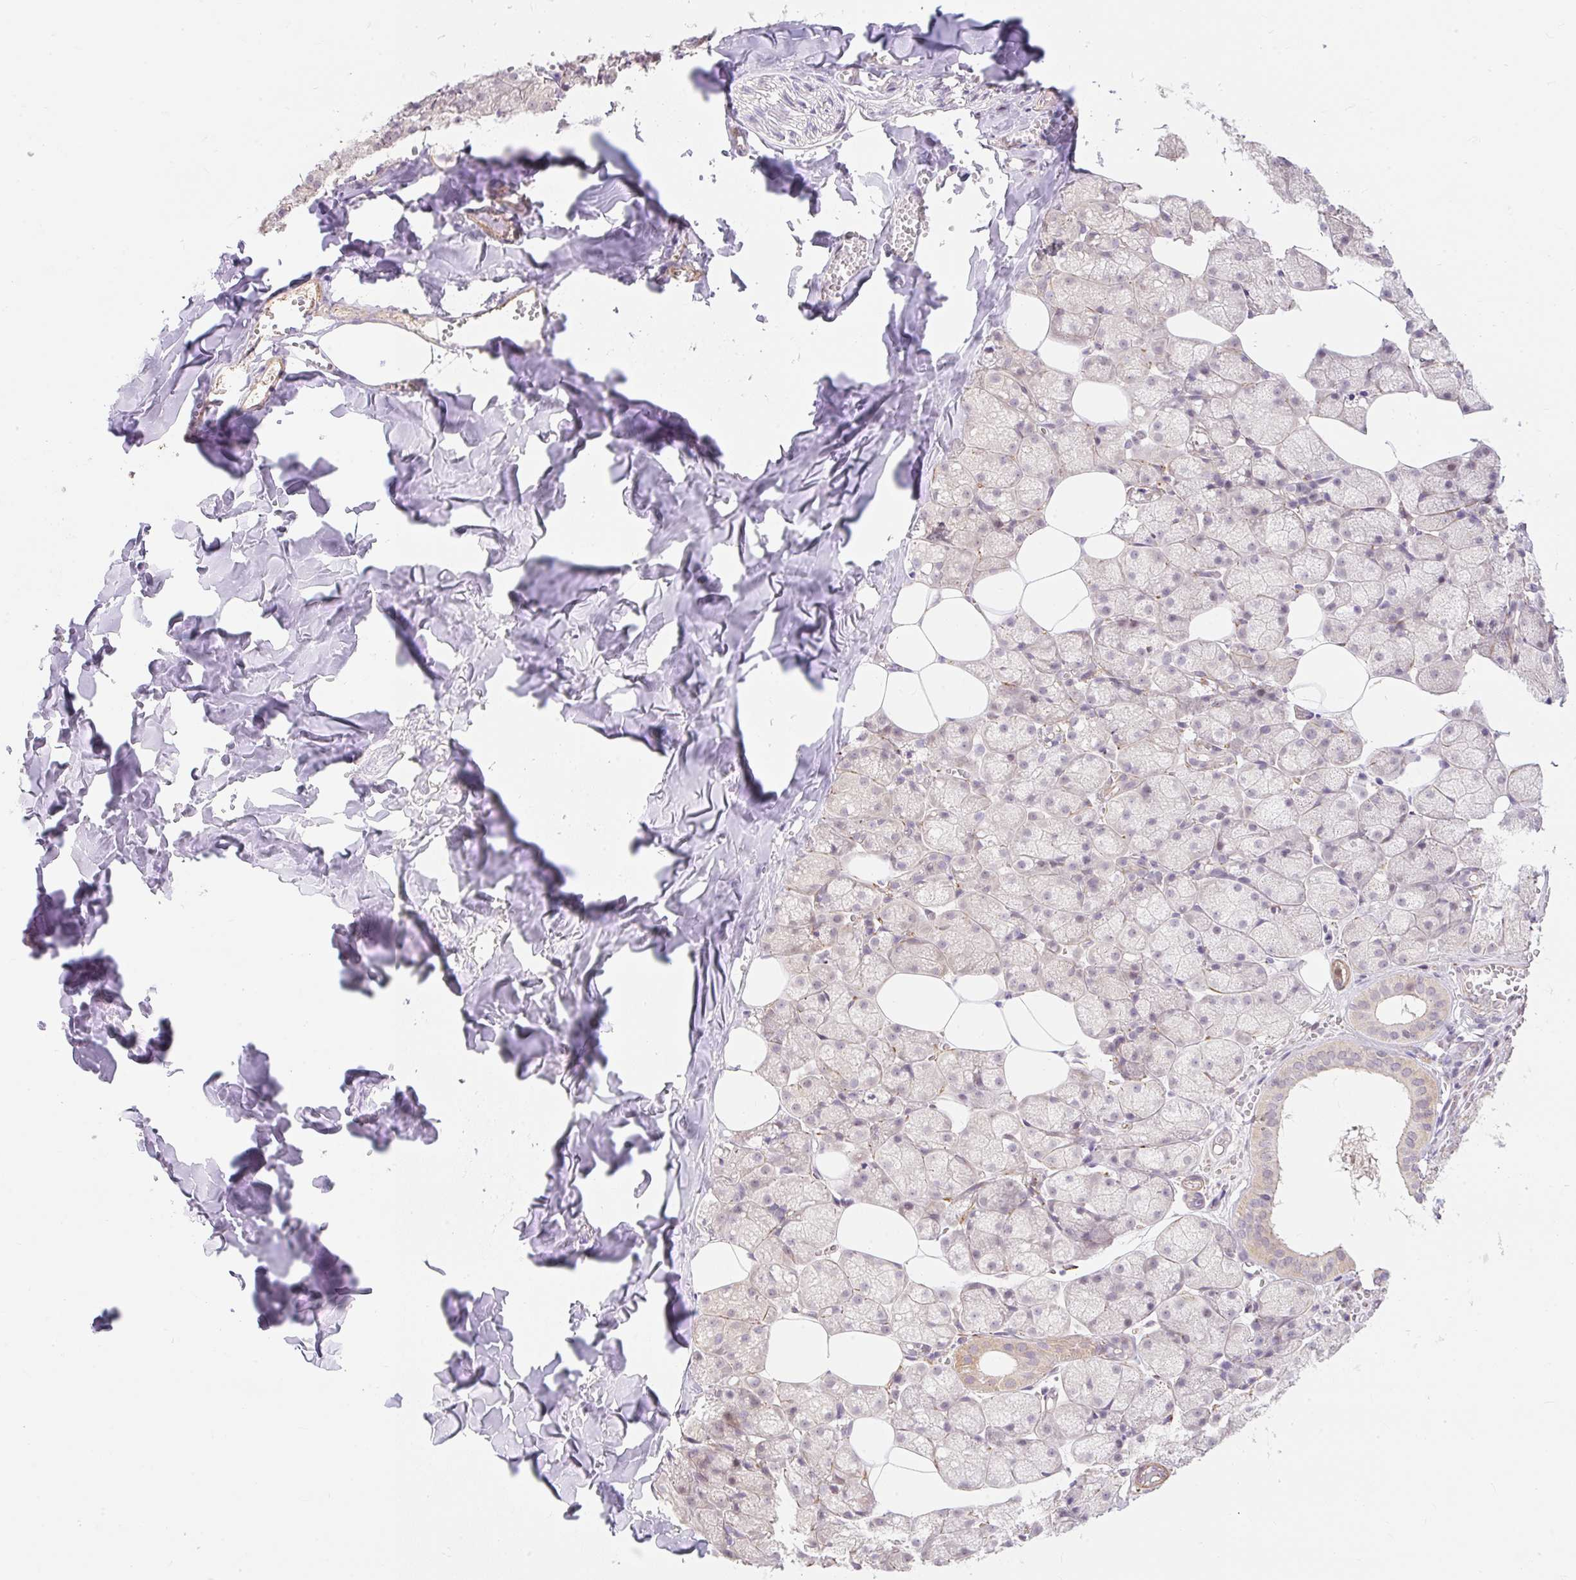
{"staining": {"intensity": "weak", "quantity": "25%-75%", "location": "cytoplasmic/membranous,nuclear"}, "tissue": "salivary gland", "cell_type": "Glandular cells", "image_type": "normal", "snomed": [{"axis": "morphology", "description": "Normal tissue, NOS"}, {"axis": "topography", "description": "Salivary gland"}, {"axis": "topography", "description": "Peripheral nerve tissue"}], "caption": "Immunohistochemistry (IHC) (DAB (3,3'-diaminobenzidine)) staining of benign salivary gland demonstrates weak cytoplasmic/membranous,nuclear protein positivity in about 25%-75% of glandular cells.", "gene": "EMC10", "patient": {"sex": "male", "age": 38}}